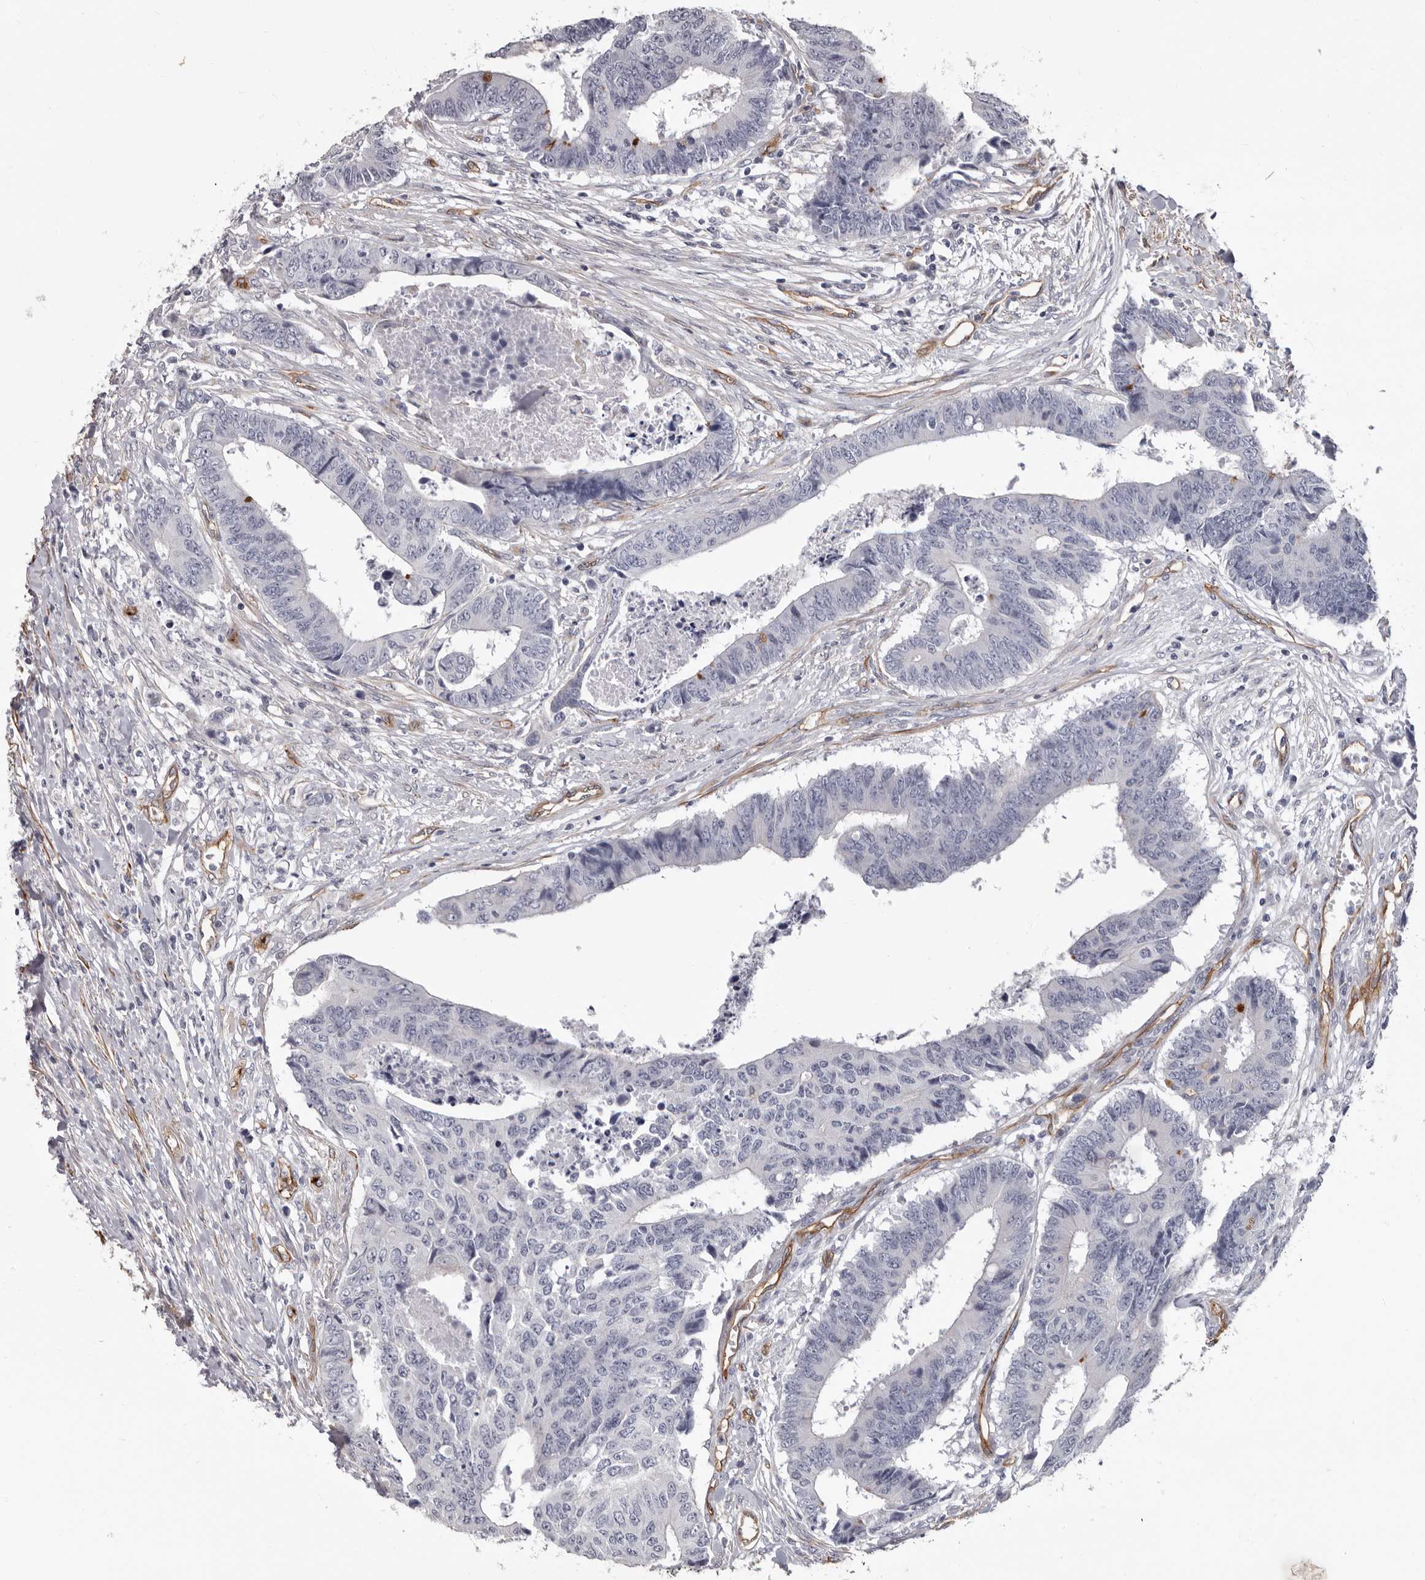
{"staining": {"intensity": "negative", "quantity": "none", "location": "none"}, "tissue": "colorectal cancer", "cell_type": "Tumor cells", "image_type": "cancer", "snomed": [{"axis": "morphology", "description": "Adenocarcinoma, NOS"}, {"axis": "topography", "description": "Rectum"}], "caption": "Colorectal adenocarcinoma stained for a protein using immunohistochemistry (IHC) demonstrates no positivity tumor cells.", "gene": "ADGRL4", "patient": {"sex": "male", "age": 84}}